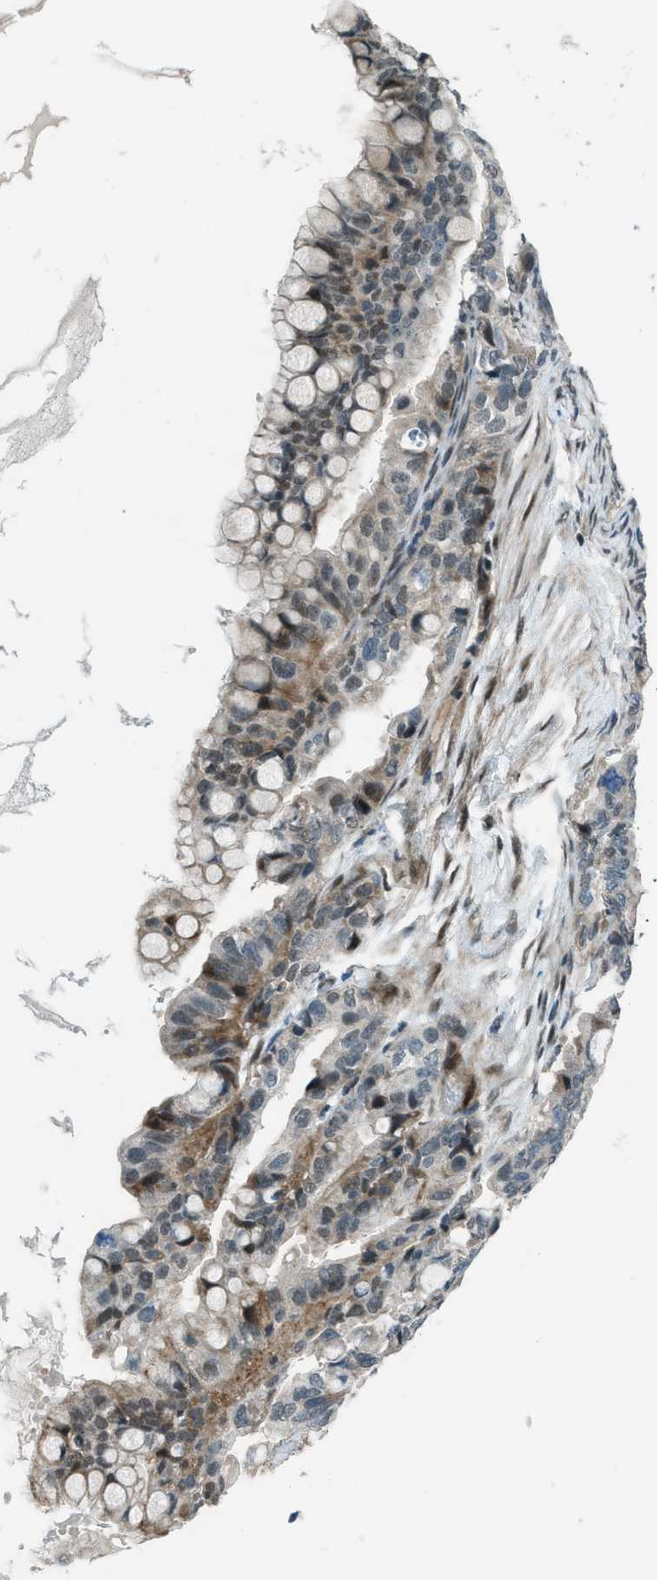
{"staining": {"intensity": "weak", "quantity": "<25%", "location": "nuclear"}, "tissue": "ovarian cancer", "cell_type": "Tumor cells", "image_type": "cancer", "snomed": [{"axis": "morphology", "description": "Cystadenocarcinoma, mucinous, NOS"}, {"axis": "topography", "description": "Ovary"}], "caption": "Protein analysis of mucinous cystadenocarcinoma (ovarian) reveals no significant positivity in tumor cells.", "gene": "NPEPL1", "patient": {"sex": "female", "age": 80}}